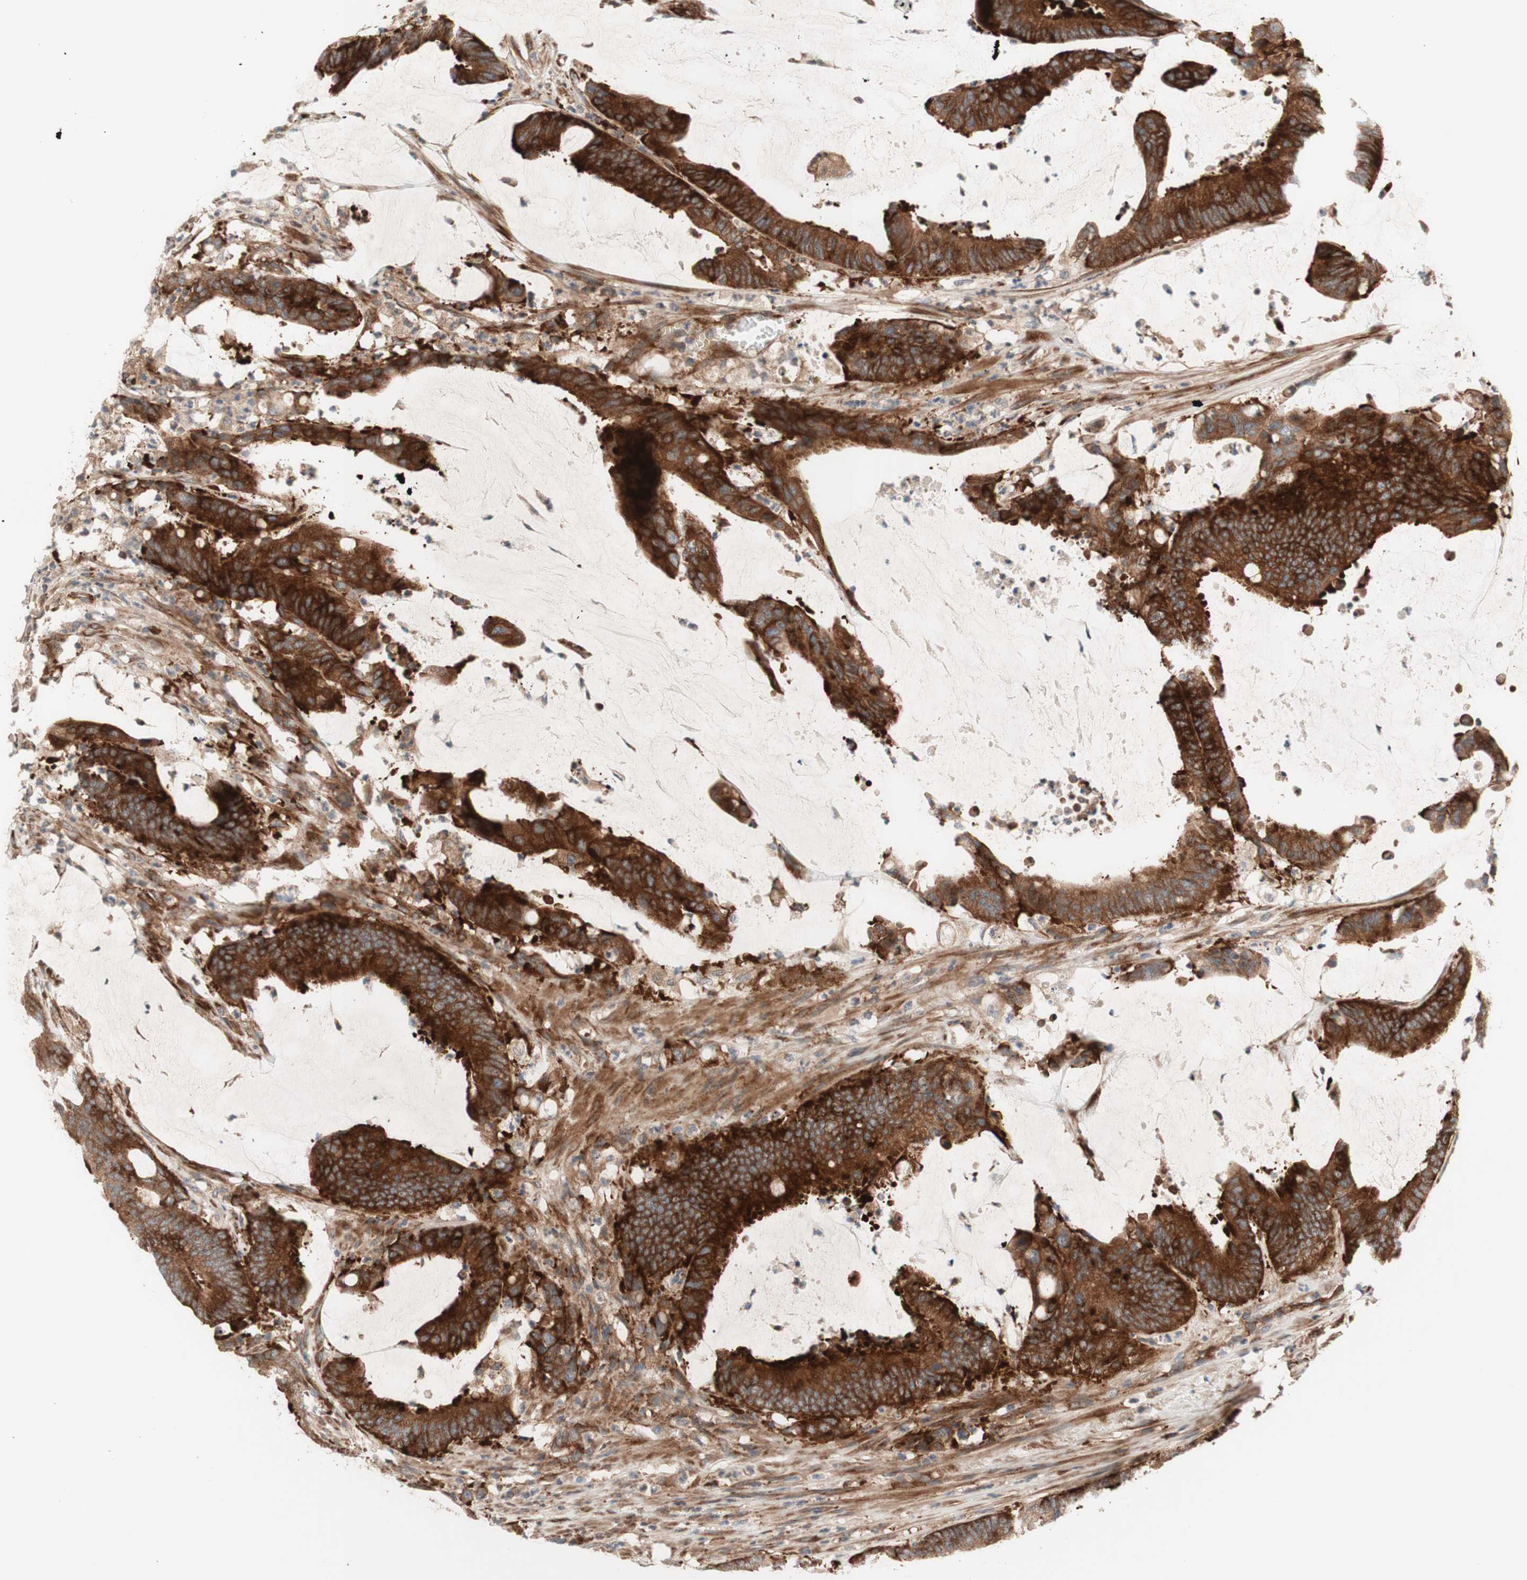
{"staining": {"intensity": "strong", "quantity": ">75%", "location": "cytoplasmic/membranous"}, "tissue": "colorectal cancer", "cell_type": "Tumor cells", "image_type": "cancer", "snomed": [{"axis": "morphology", "description": "Adenocarcinoma, NOS"}, {"axis": "topography", "description": "Rectum"}], "caption": "Immunohistochemistry (IHC) photomicrograph of human colorectal cancer stained for a protein (brown), which displays high levels of strong cytoplasmic/membranous expression in about >75% of tumor cells.", "gene": "CCN4", "patient": {"sex": "female", "age": 66}}